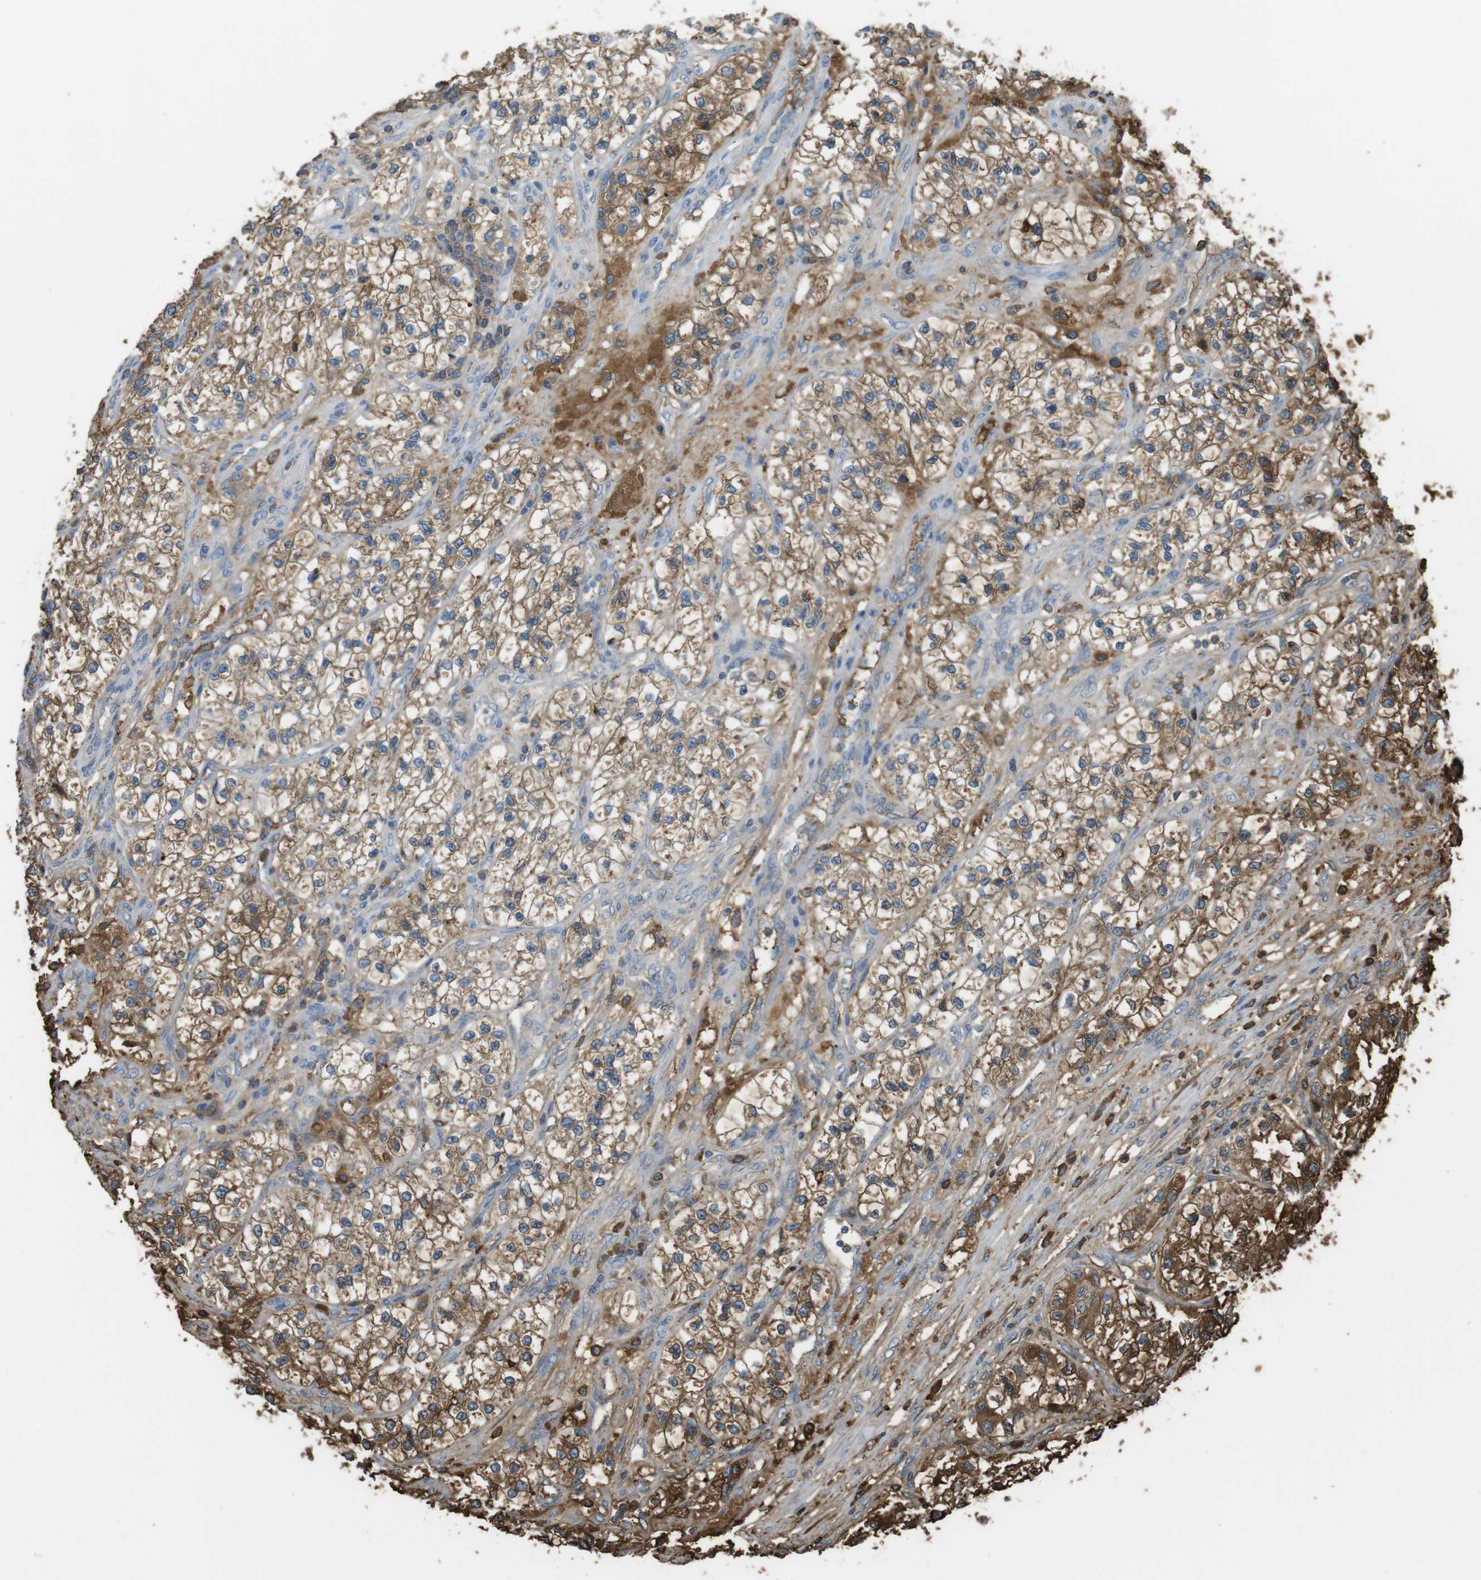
{"staining": {"intensity": "moderate", "quantity": ">75%", "location": "cytoplasmic/membranous"}, "tissue": "renal cancer", "cell_type": "Tumor cells", "image_type": "cancer", "snomed": [{"axis": "morphology", "description": "Adenocarcinoma, NOS"}, {"axis": "topography", "description": "Kidney"}], "caption": "Brown immunohistochemical staining in renal adenocarcinoma shows moderate cytoplasmic/membranous expression in about >75% of tumor cells.", "gene": "LTBP4", "patient": {"sex": "female", "age": 57}}